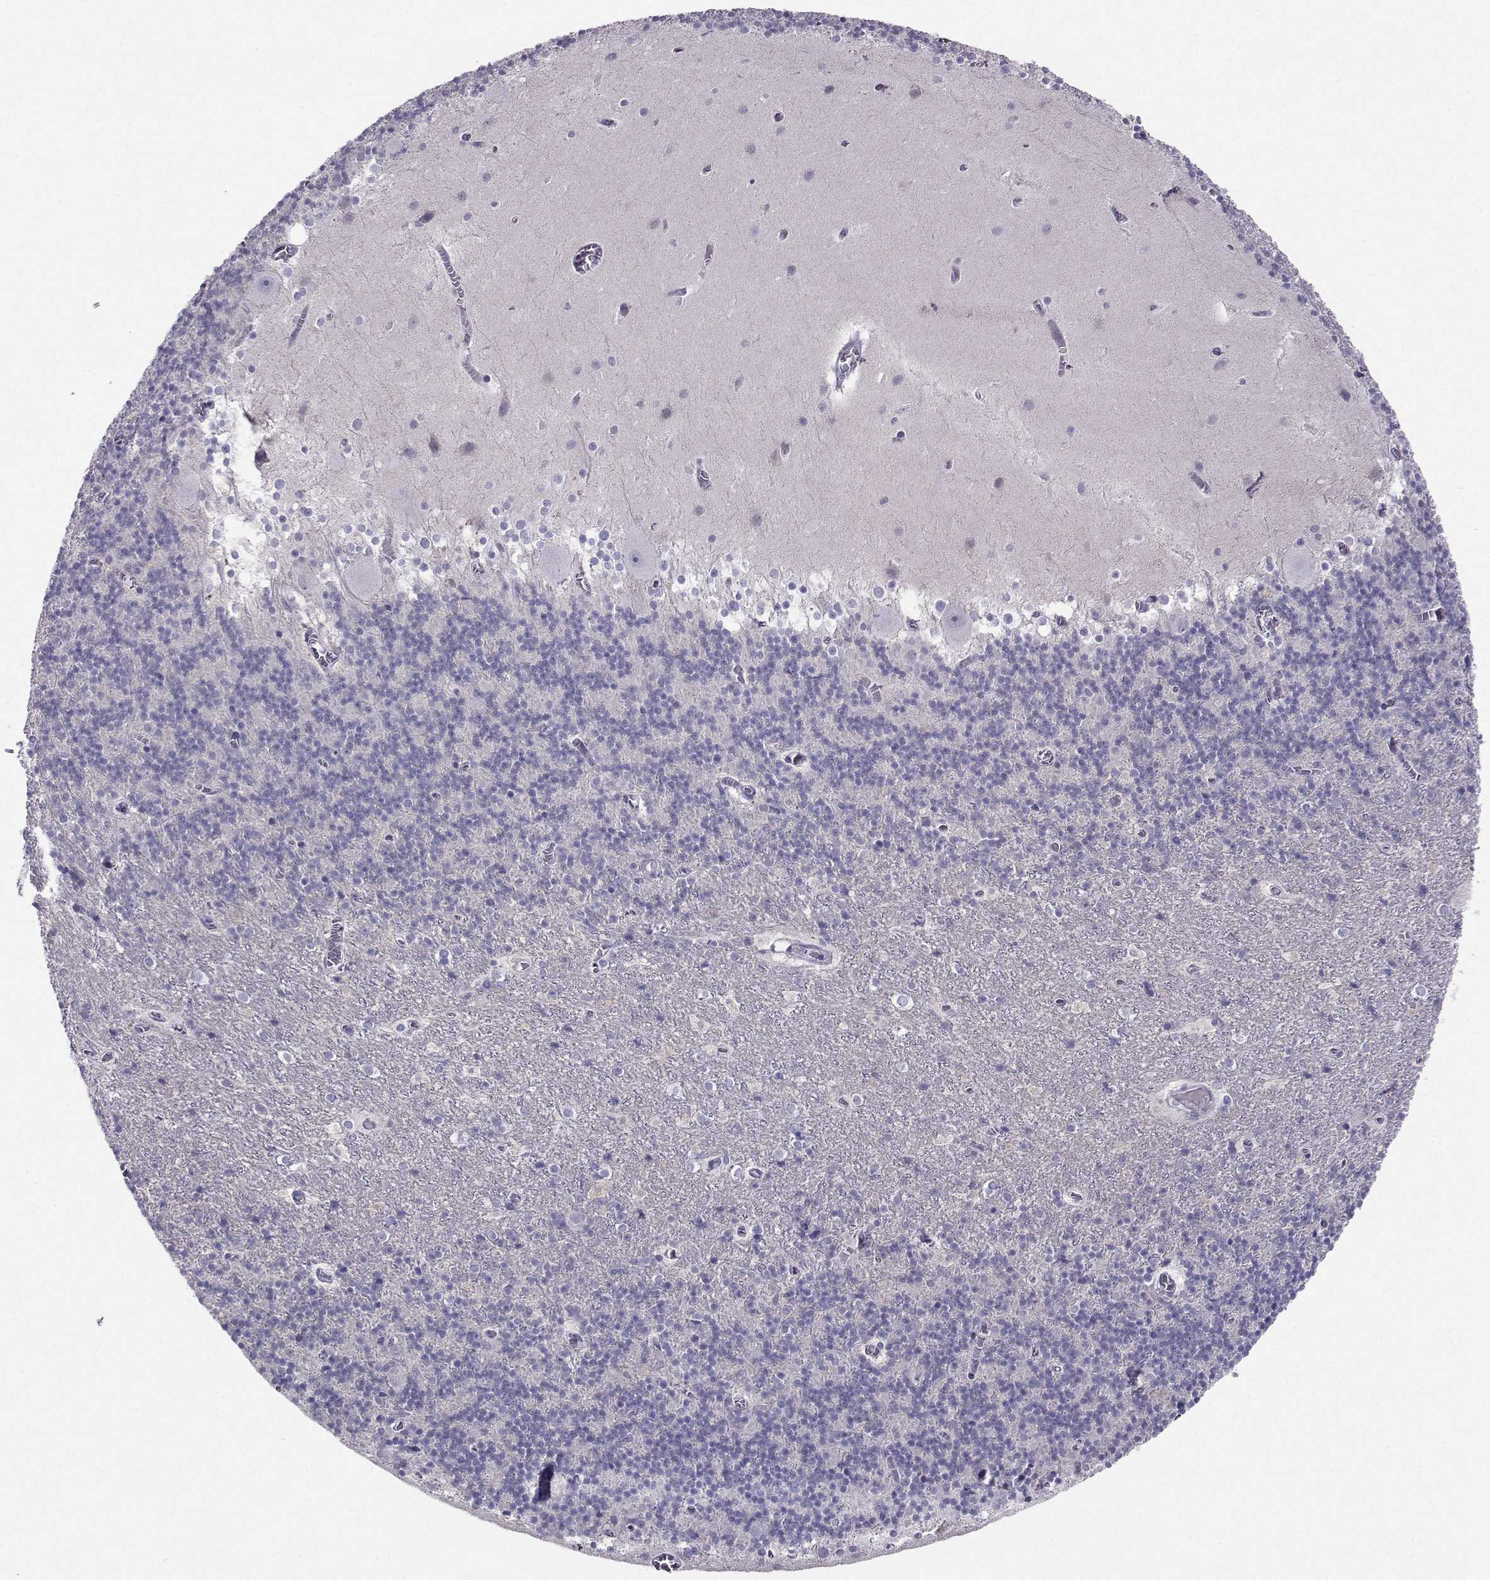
{"staining": {"intensity": "negative", "quantity": "none", "location": "none"}, "tissue": "cerebellum", "cell_type": "Cells in granular layer", "image_type": "normal", "snomed": [{"axis": "morphology", "description": "Normal tissue, NOS"}, {"axis": "topography", "description": "Cerebellum"}], "caption": "DAB immunohistochemical staining of normal human cerebellum displays no significant positivity in cells in granular layer.", "gene": "PGK1", "patient": {"sex": "male", "age": 70}}